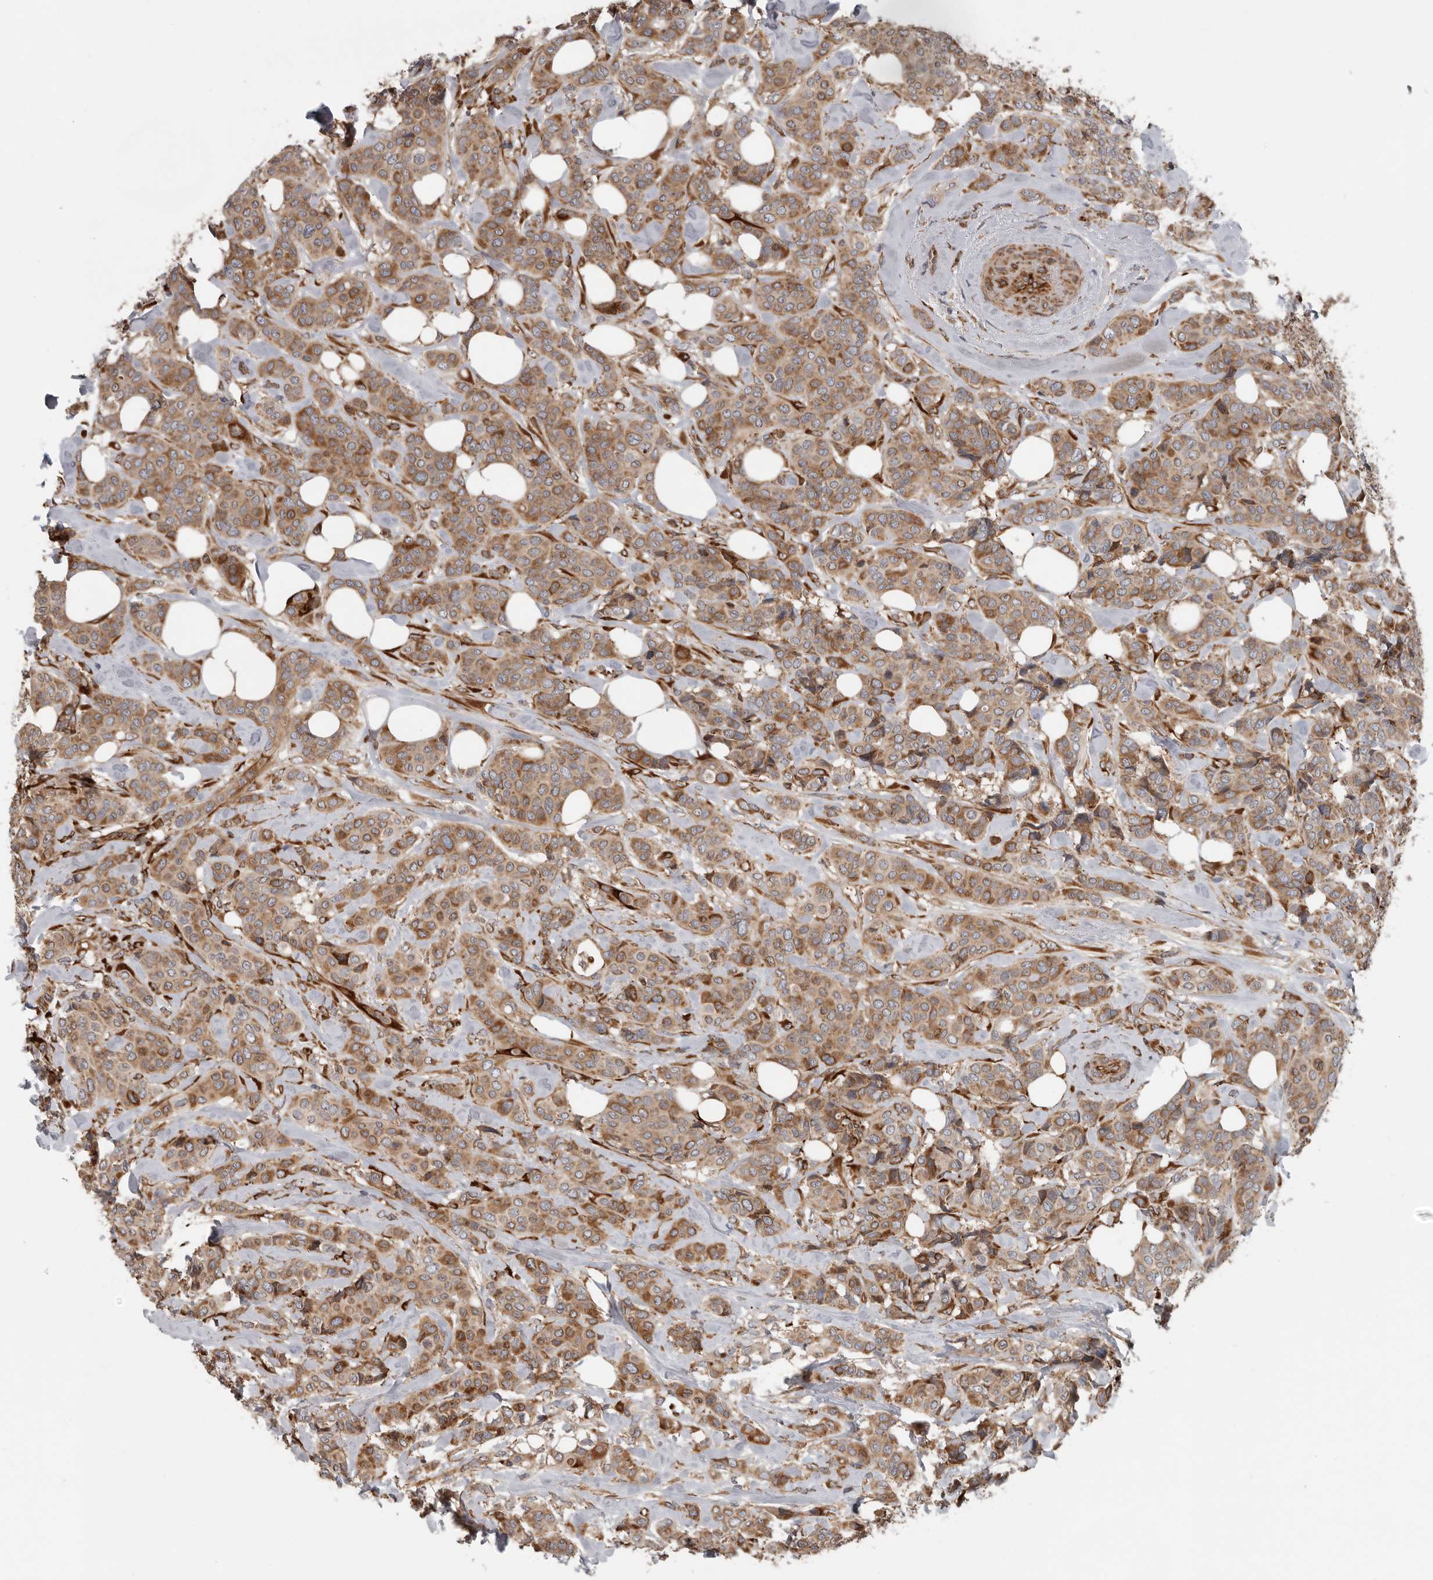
{"staining": {"intensity": "moderate", "quantity": ">75%", "location": "cytoplasmic/membranous"}, "tissue": "breast cancer", "cell_type": "Tumor cells", "image_type": "cancer", "snomed": [{"axis": "morphology", "description": "Lobular carcinoma"}, {"axis": "topography", "description": "Breast"}], "caption": "An image of human breast cancer stained for a protein exhibits moderate cytoplasmic/membranous brown staining in tumor cells.", "gene": "CEP350", "patient": {"sex": "female", "age": 51}}